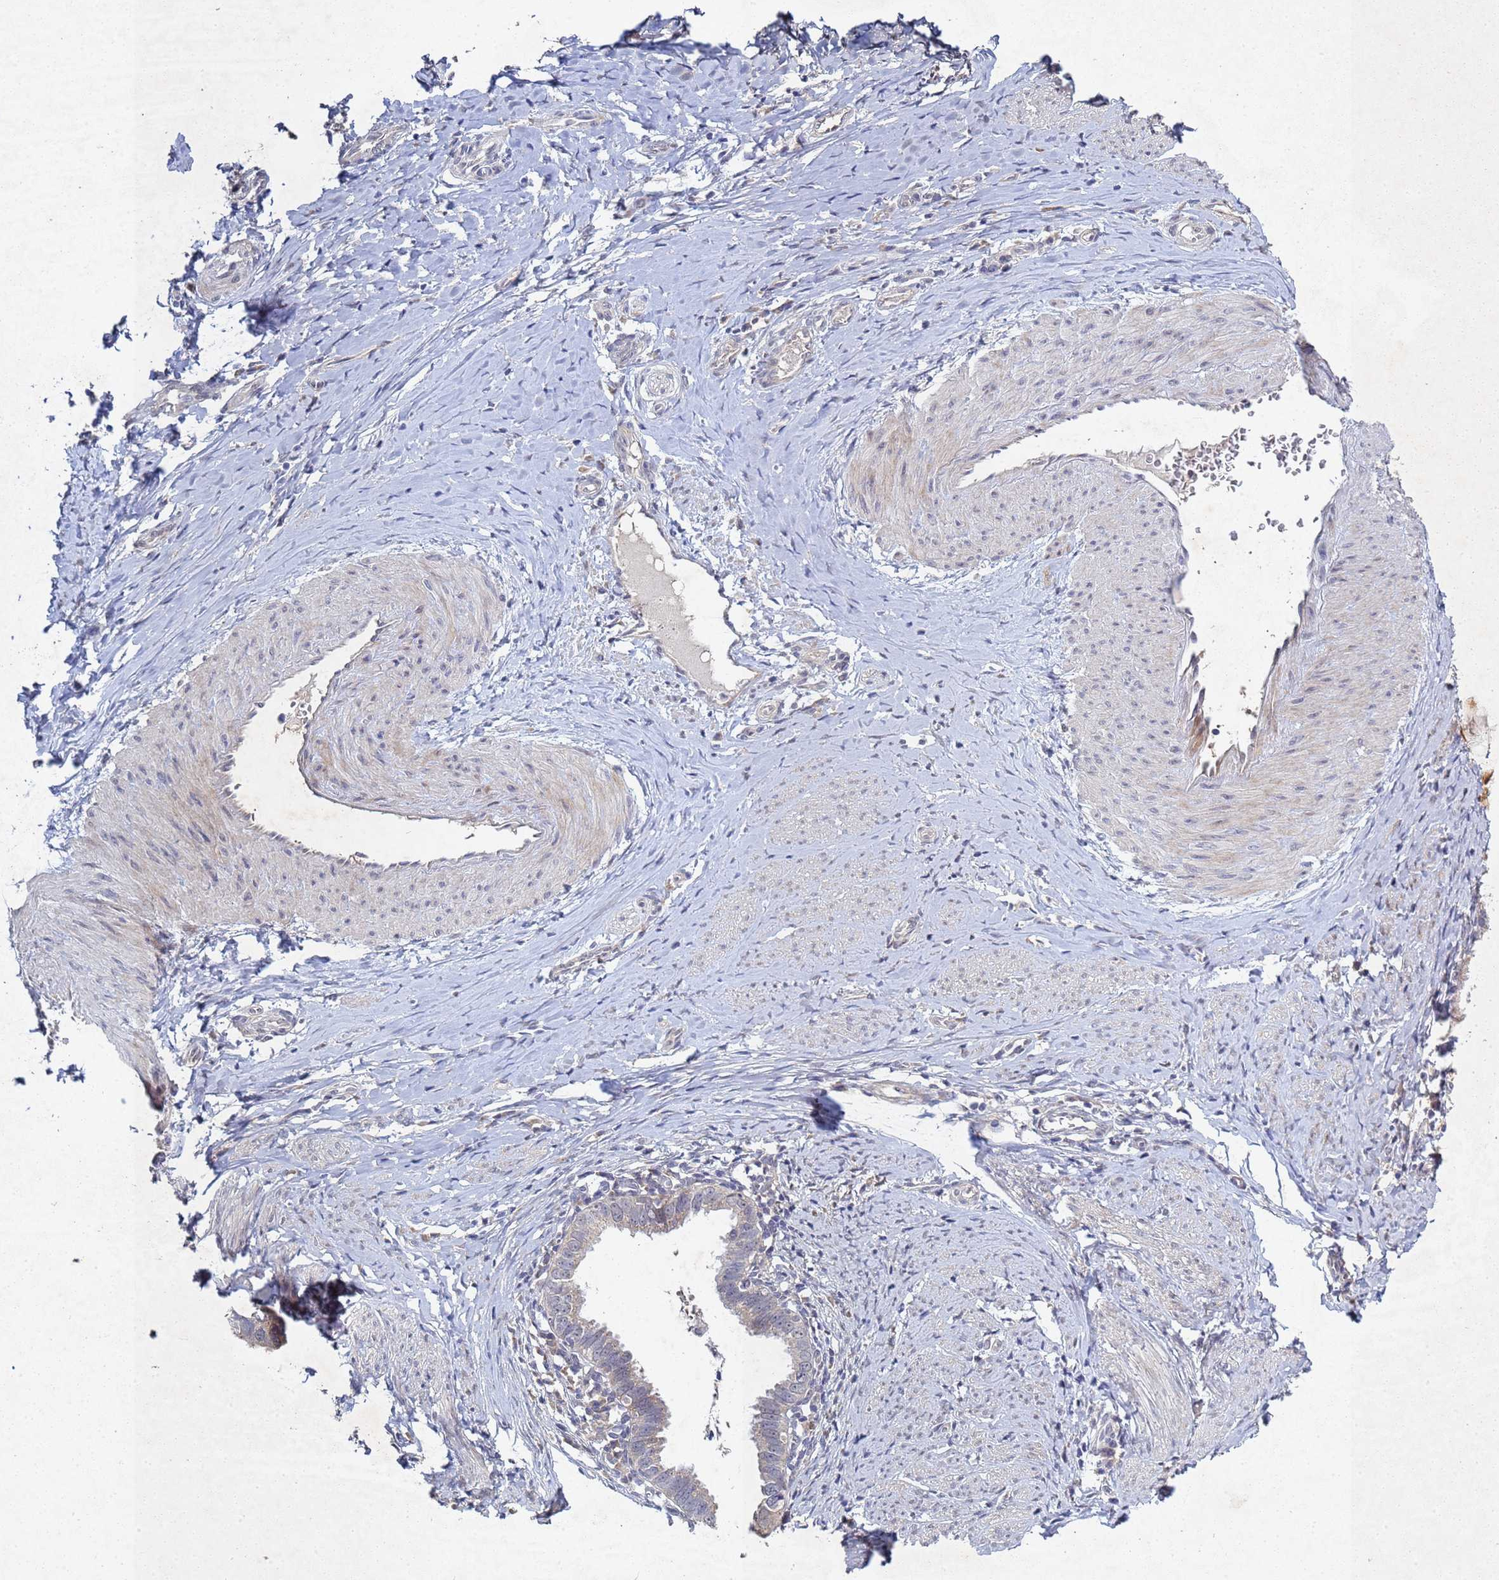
{"staining": {"intensity": "negative", "quantity": "none", "location": "none"}, "tissue": "cervical cancer", "cell_type": "Tumor cells", "image_type": "cancer", "snomed": [{"axis": "morphology", "description": "Adenocarcinoma, NOS"}, {"axis": "topography", "description": "Cervix"}], "caption": "This is an immunohistochemistry (IHC) histopathology image of human cervical adenocarcinoma. There is no staining in tumor cells.", "gene": "TNPO2", "patient": {"sex": "female", "age": 36}}